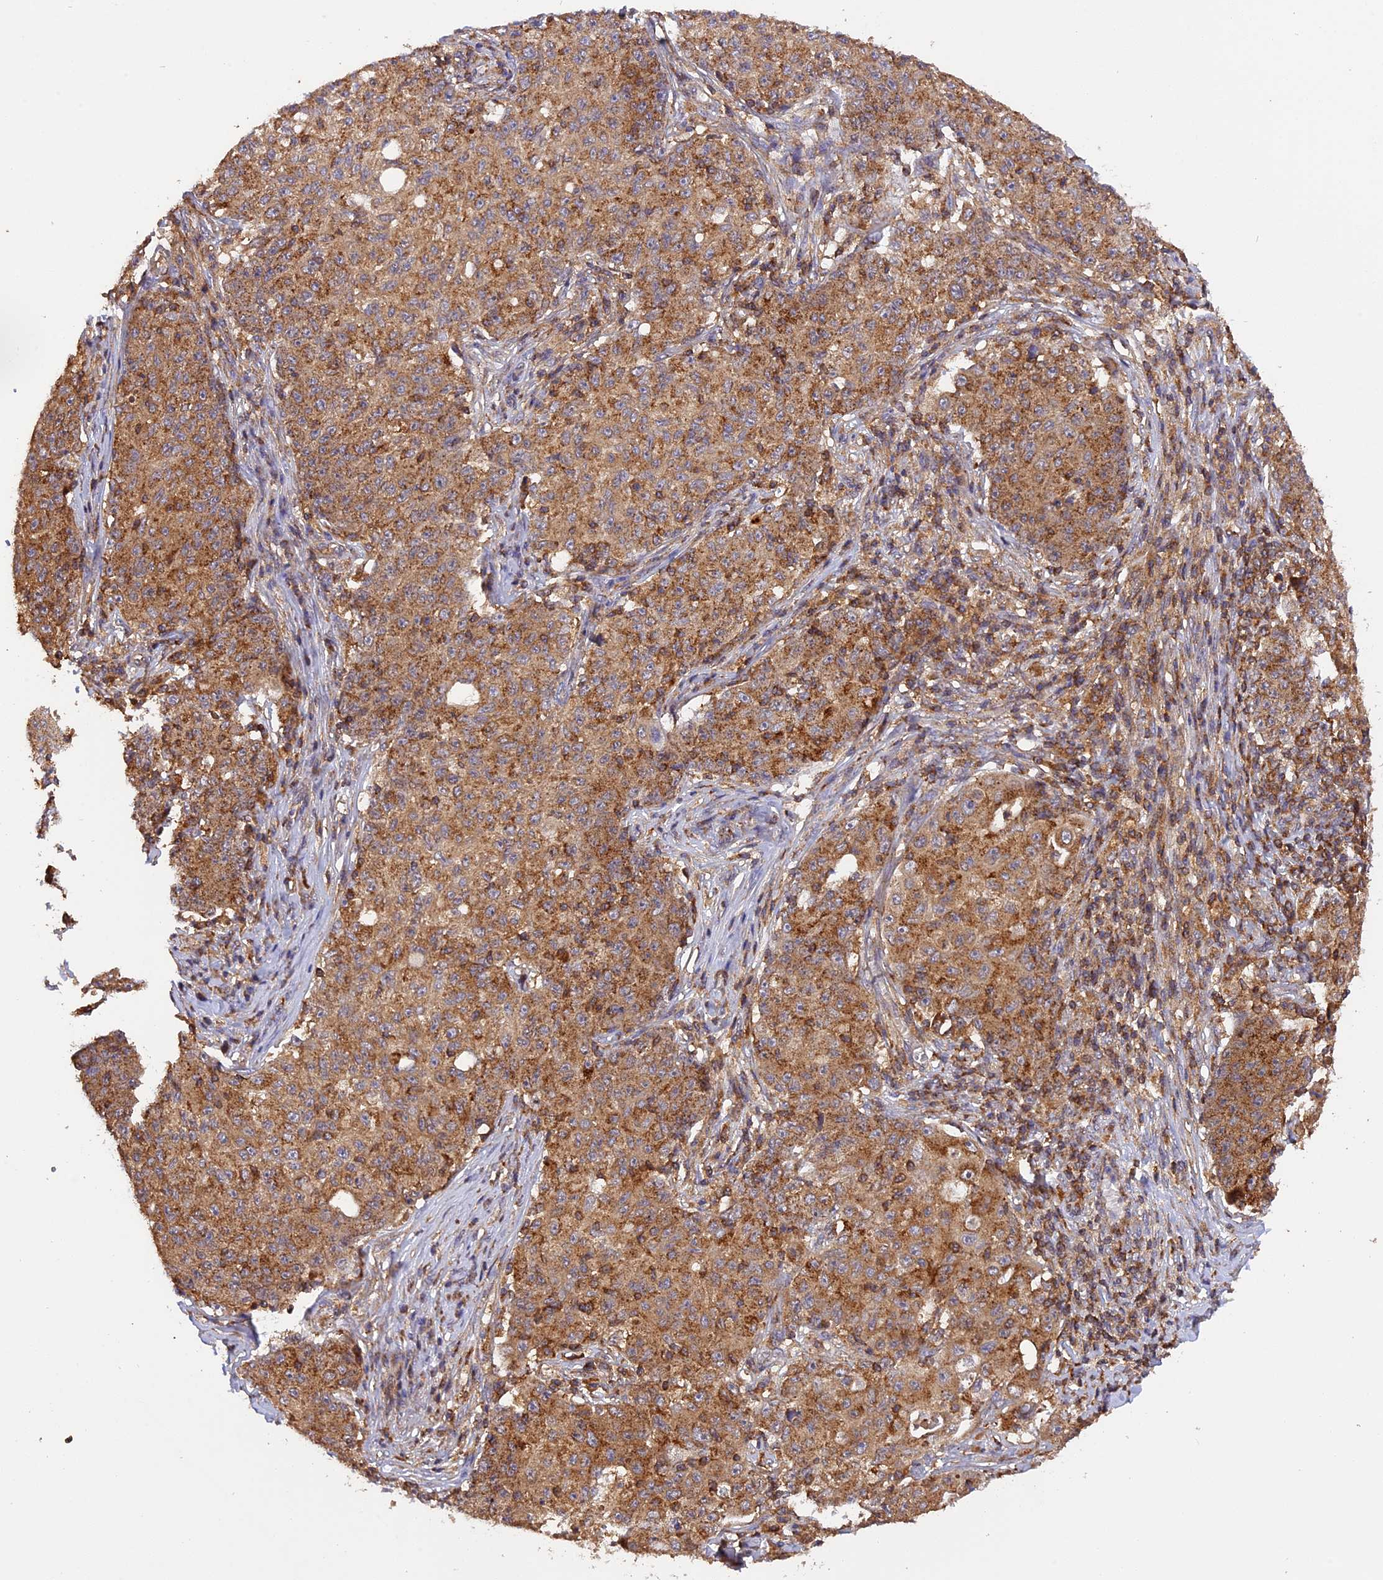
{"staining": {"intensity": "moderate", "quantity": ">75%", "location": "cytoplasmic/membranous"}, "tissue": "ovarian cancer", "cell_type": "Tumor cells", "image_type": "cancer", "snomed": [{"axis": "morphology", "description": "Carcinoma, endometroid"}, {"axis": "topography", "description": "Ovary"}], "caption": "The micrograph demonstrates a brown stain indicating the presence of a protein in the cytoplasmic/membranous of tumor cells in ovarian cancer.", "gene": "PEX3", "patient": {"sex": "female", "age": 42}}